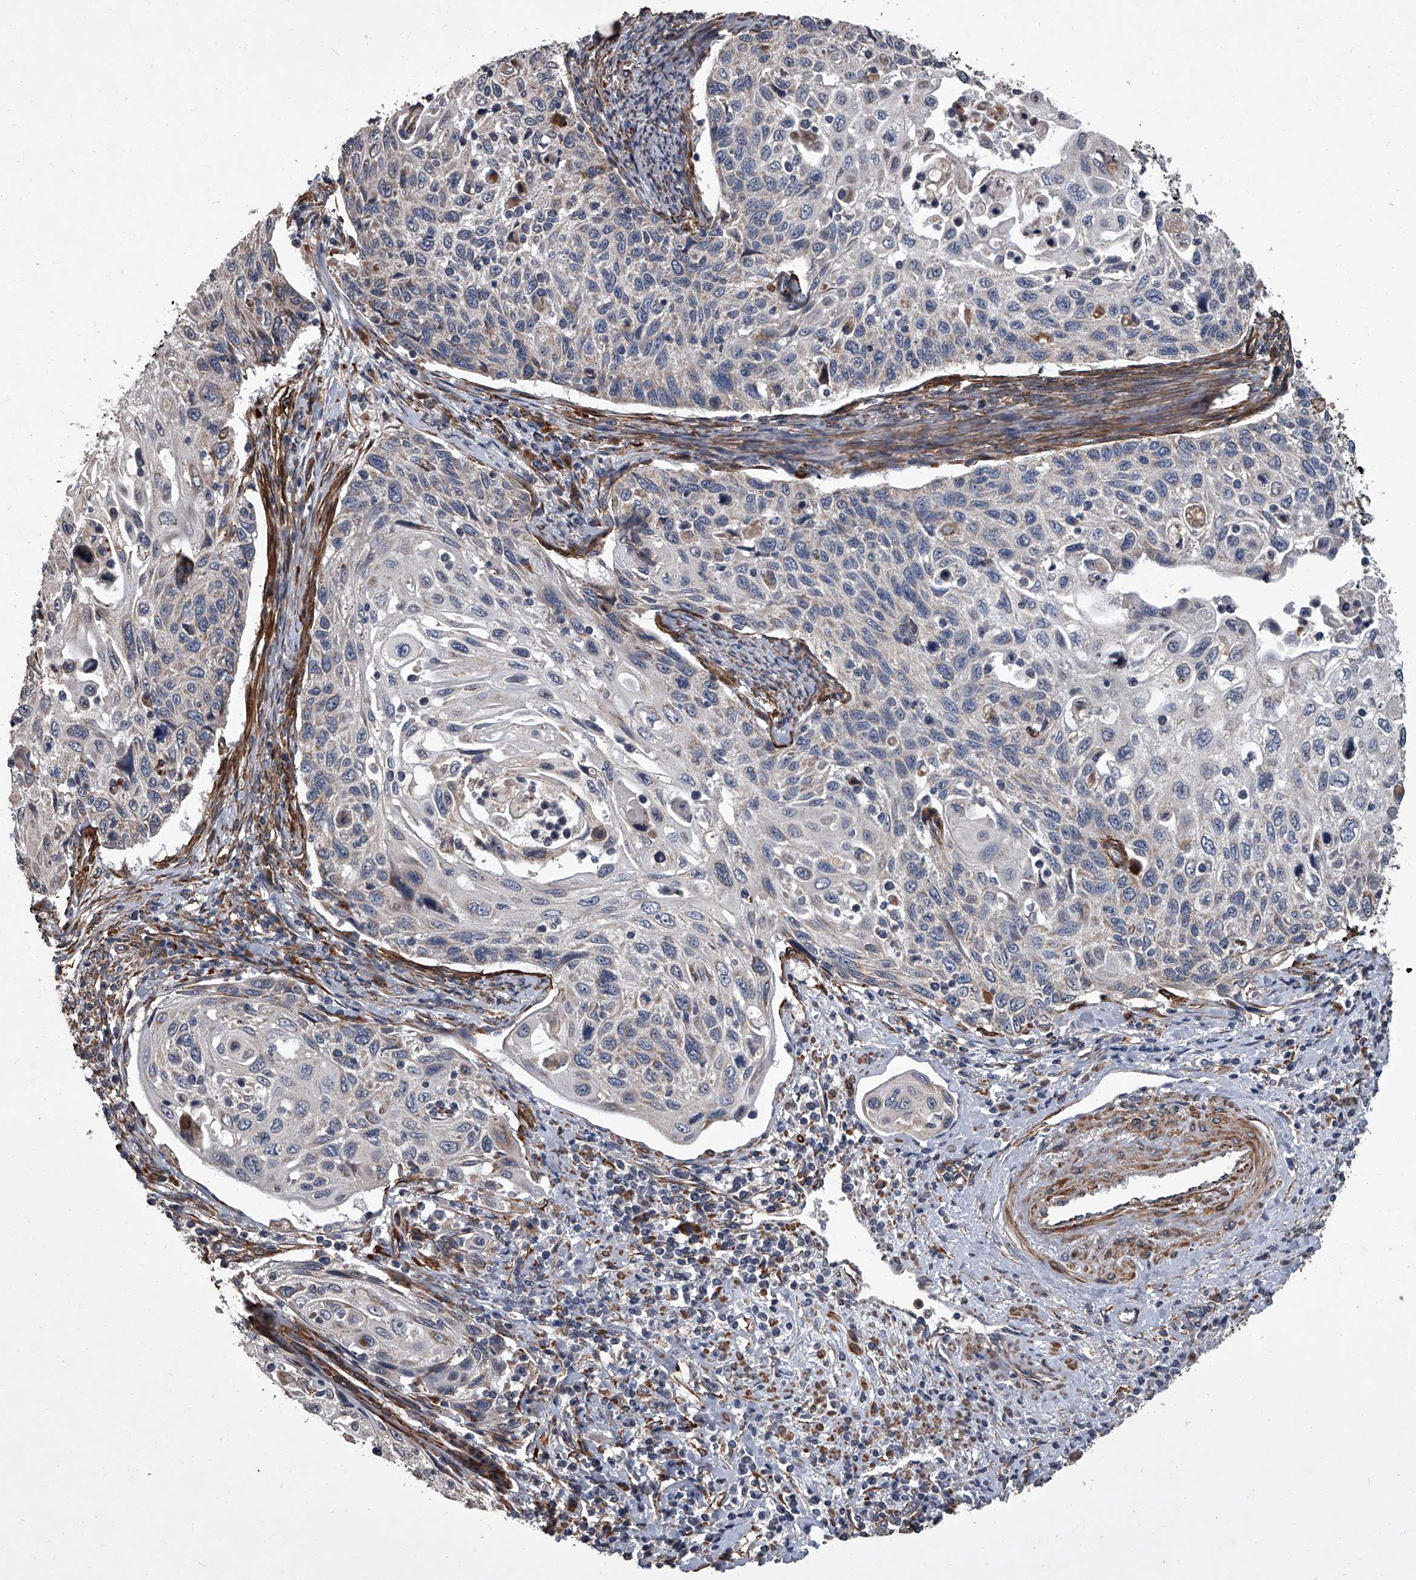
{"staining": {"intensity": "negative", "quantity": "none", "location": "none"}, "tissue": "cervical cancer", "cell_type": "Tumor cells", "image_type": "cancer", "snomed": [{"axis": "morphology", "description": "Squamous cell carcinoma, NOS"}, {"axis": "topography", "description": "Cervix"}], "caption": "Tumor cells show no significant protein expression in cervical cancer (squamous cell carcinoma).", "gene": "SIRT4", "patient": {"sex": "female", "age": 70}}